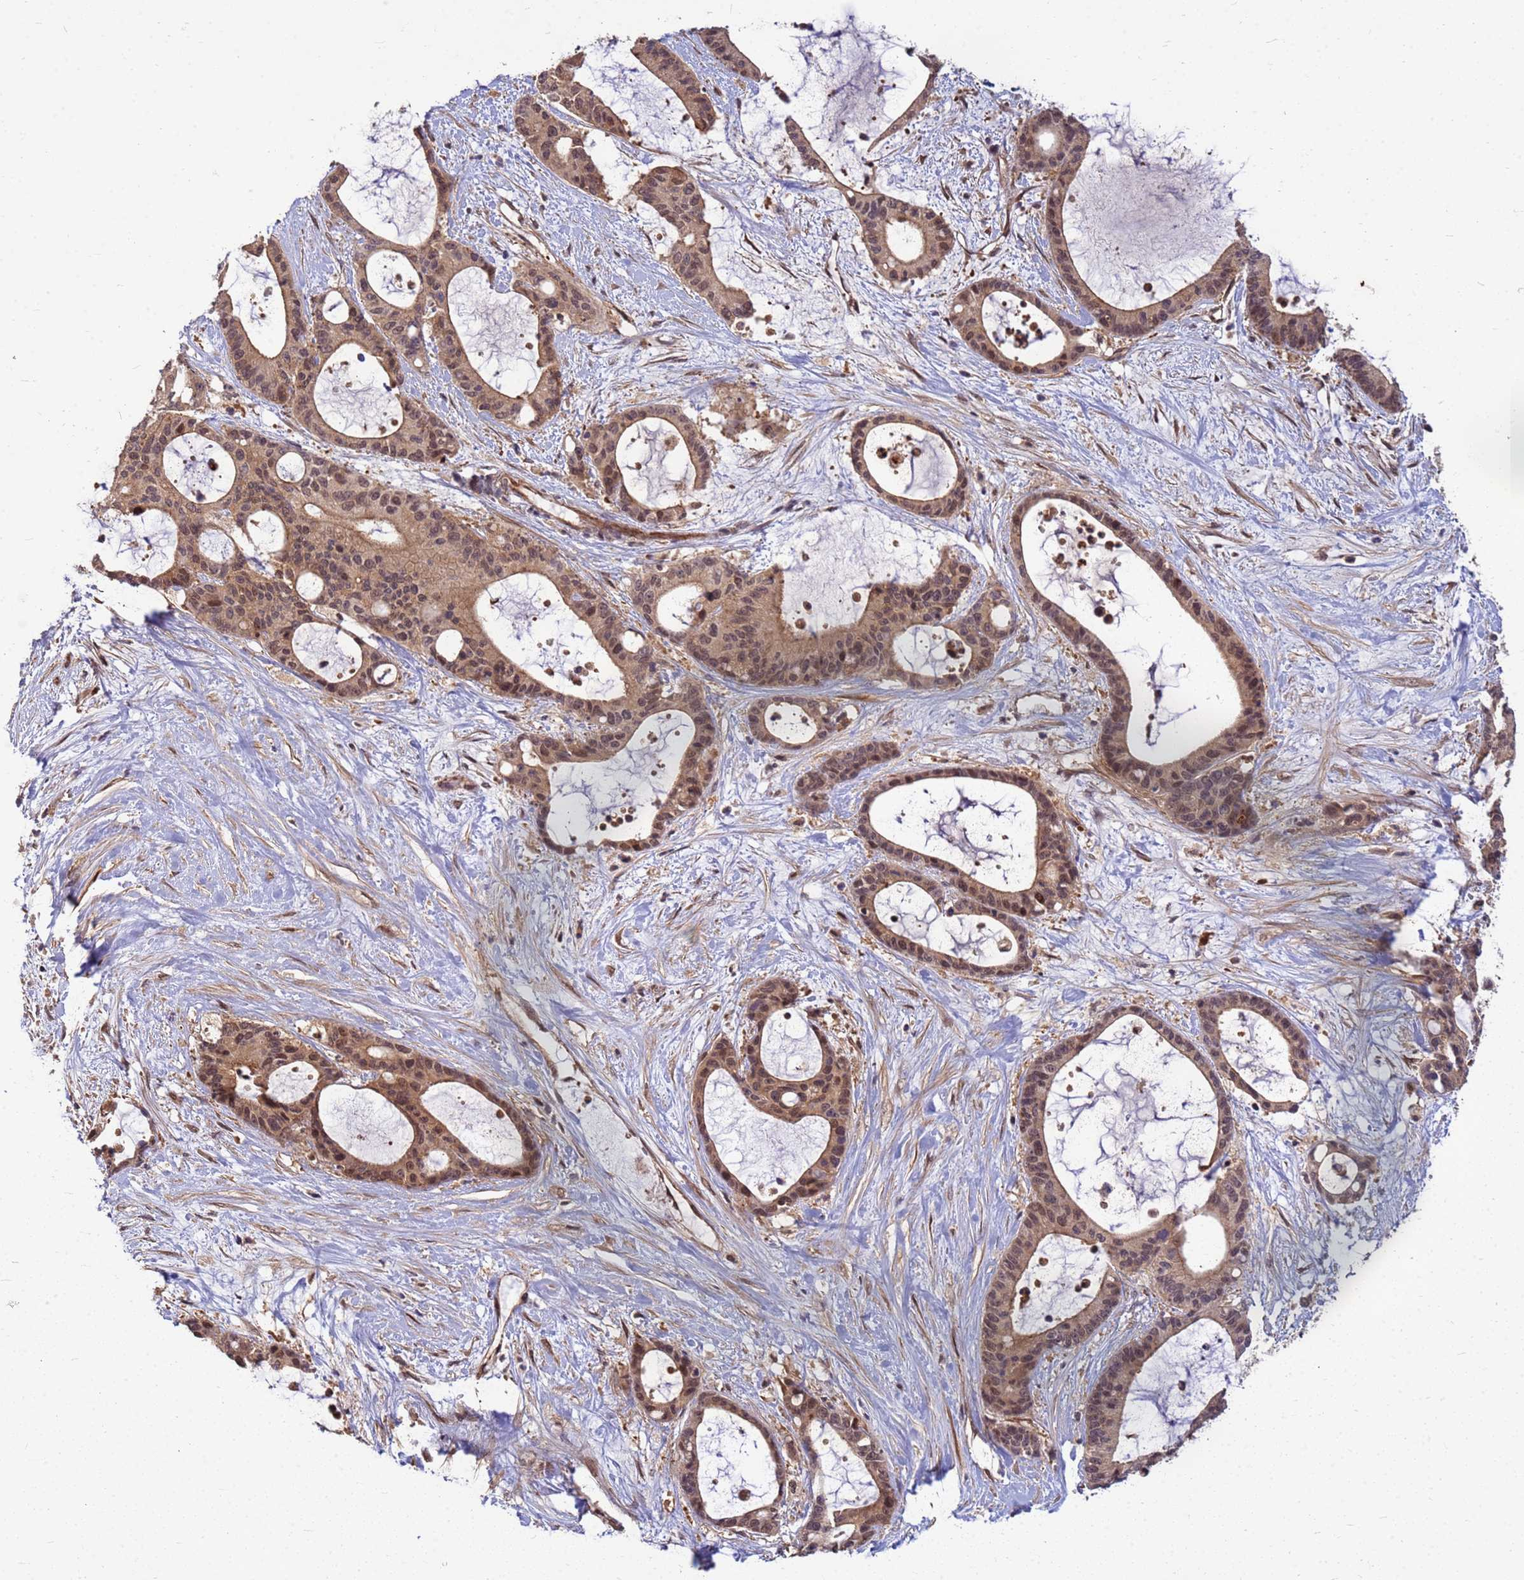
{"staining": {"intensity": "moderate", "quantity": ">75%", "location": "cytoplasmic/membranous,nuclear"}, "tissue": "liver cancer", "cell_type": "Tumor cells", "image_type": "cancer", "snomed": [{"axis": "morphology", "description": "Normal tissue, NOS"}, {"axis": "morphology", "description": "Cholangiocarcinoma"}, {"axis": "topography", "description": "Liver"}, {"axis": "topography", "description": "Peripheral nerve tissue"}], "caption": "Tumor cells demonstrate moderate cytoplasmic/membranous and nuclear staining in about >75% of cells in liver cholangiocarcinoma.", "gene": "DUS4L", "patient": {"sex": "female", "age": 73}}